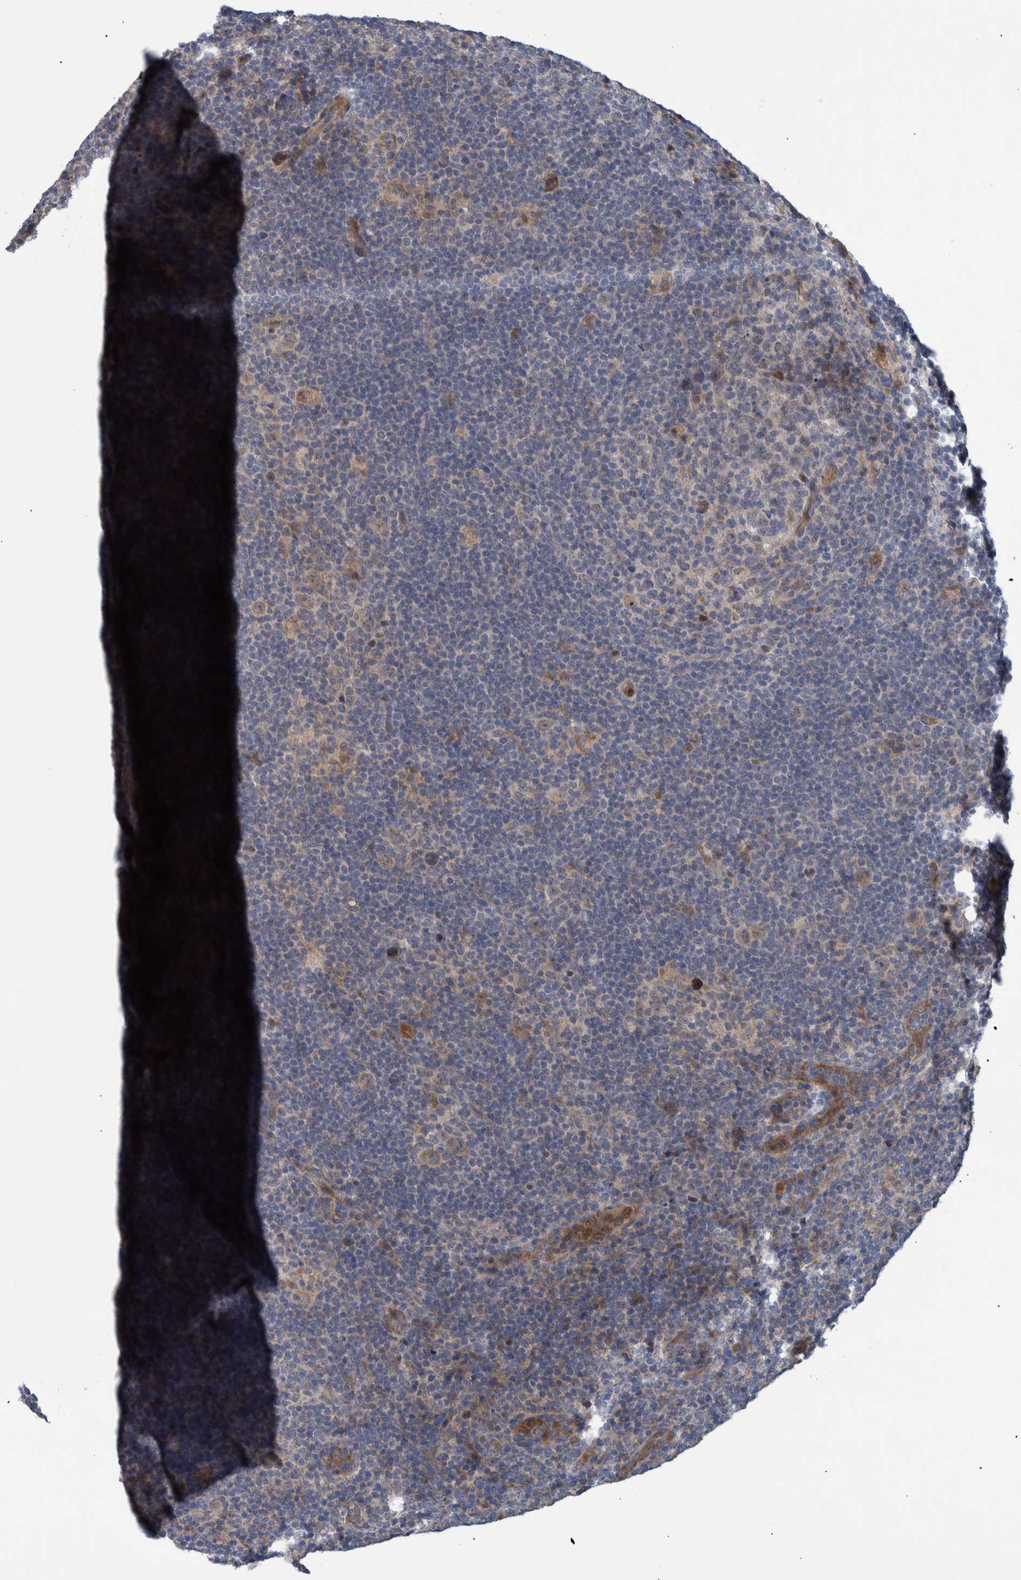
{"staining": {"intensity": "weak", "quantity": ">75%", "location": "cytoplasmic/membranous"}, "tissue": "lymphoma", "cell_type": "Tumor cells", "image_type": "cancer", "snomed": [{"axis": "morphology", "description": "Hodgkin's disease, NOS"}, {"axis": "topography", "description": "Lymph node"}], "caption": "High-power microscopy captured an immunohistochemistry (IHC) micrograph of Hodgkin's disease, revealing weak cytoplasmic/membranous expression in approximately >75% of tumor cells.", "gene": "B3GNTL1", "patient": {"sex": "female", "age": 57}}